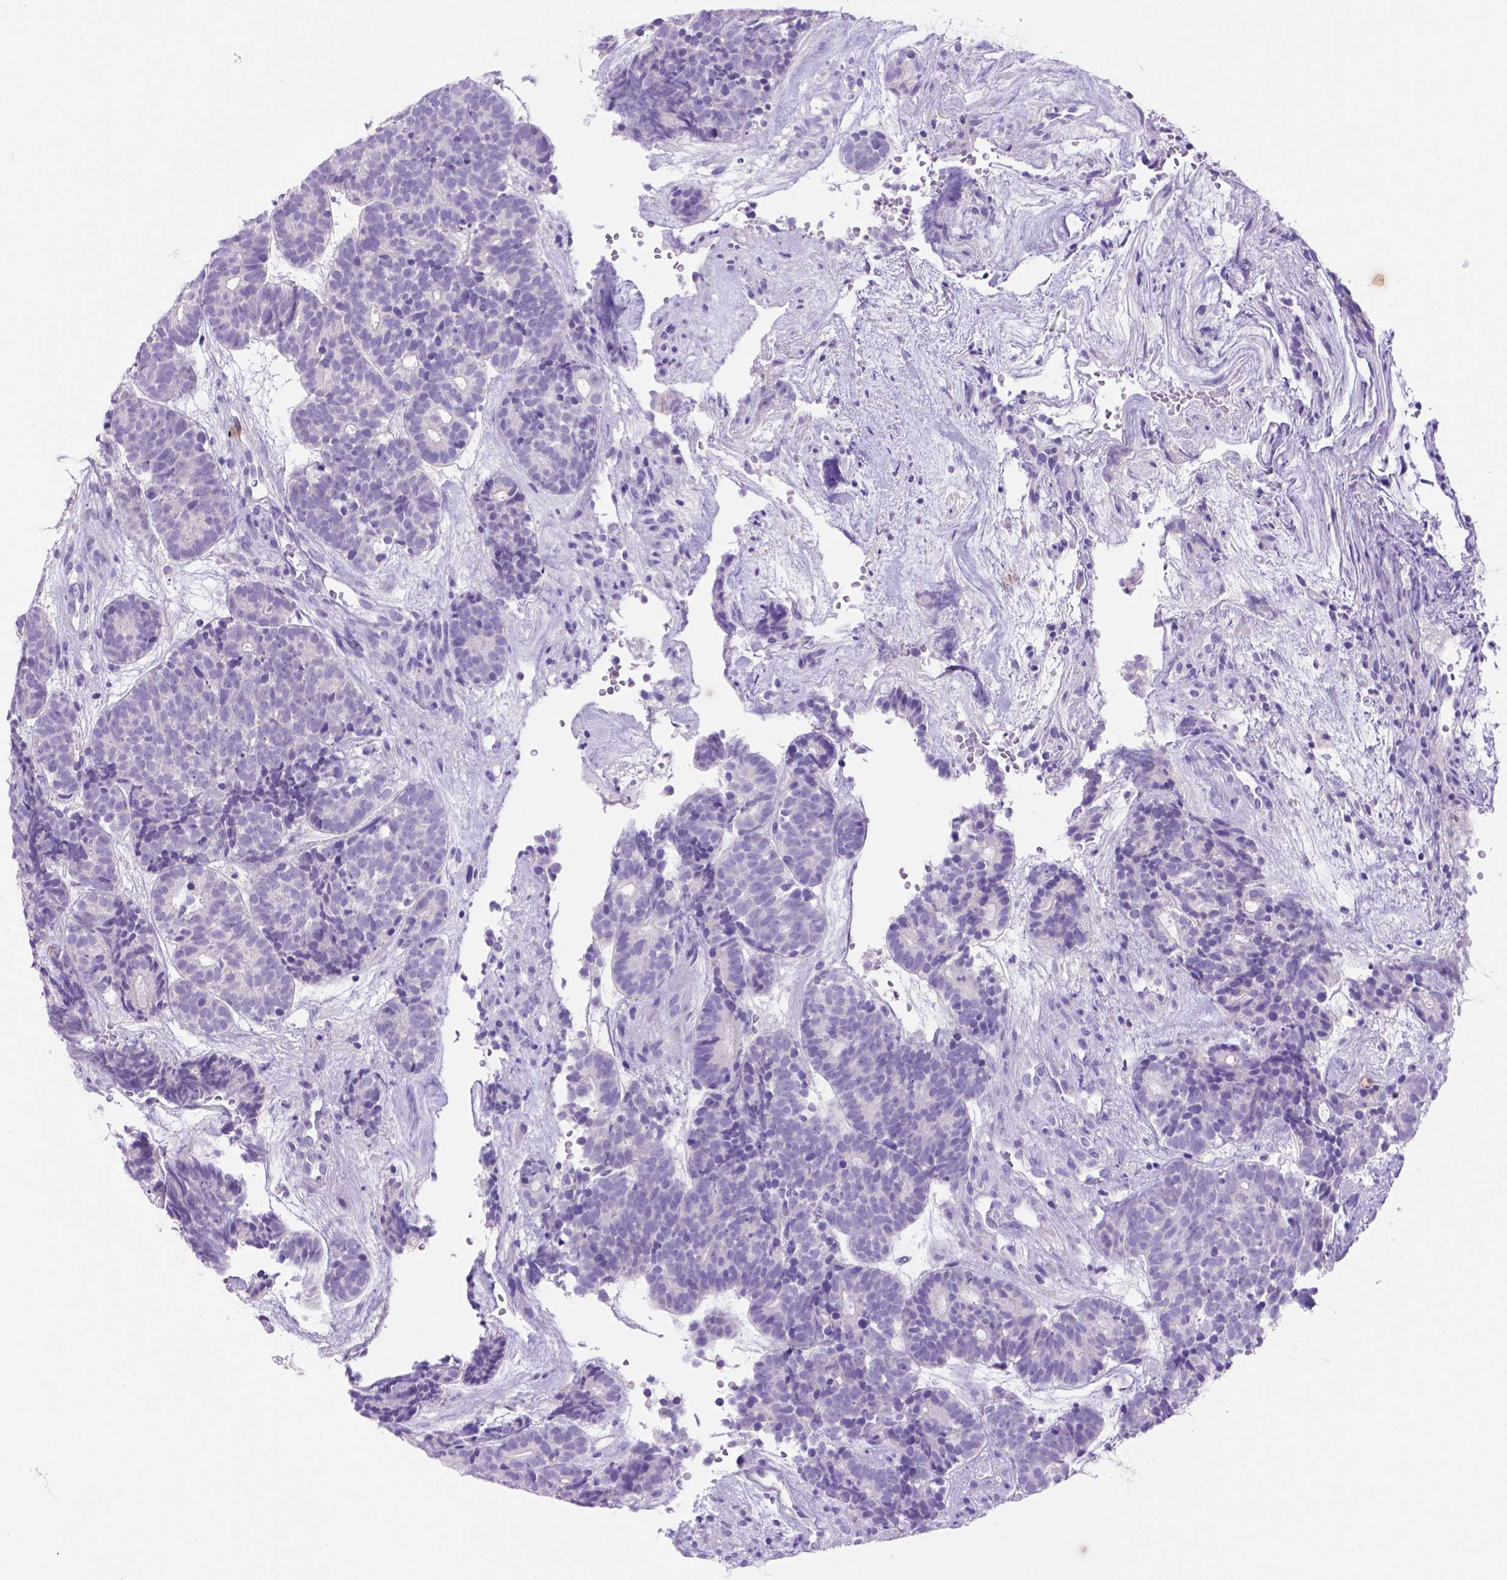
{"staining": {"intensity": "negative", "quantity": "none", "location": "none"}, "tissue": "head and neck cancer", "cell_type": "Tumor cells", "image_type": "cancer", "snomed": [{"axis": "morphology", "description": "Adenocarcinoma, NOS"}, {"axis": "topography", "description": "Head-Neck"}], "caption": "DAB immunohistochemical staining of adenocarcinoma (head and neck) exhibits no significant positivity in tumor cells.", "gene": "SIRPD", "patient": {"sex": "female", "age": 81}}